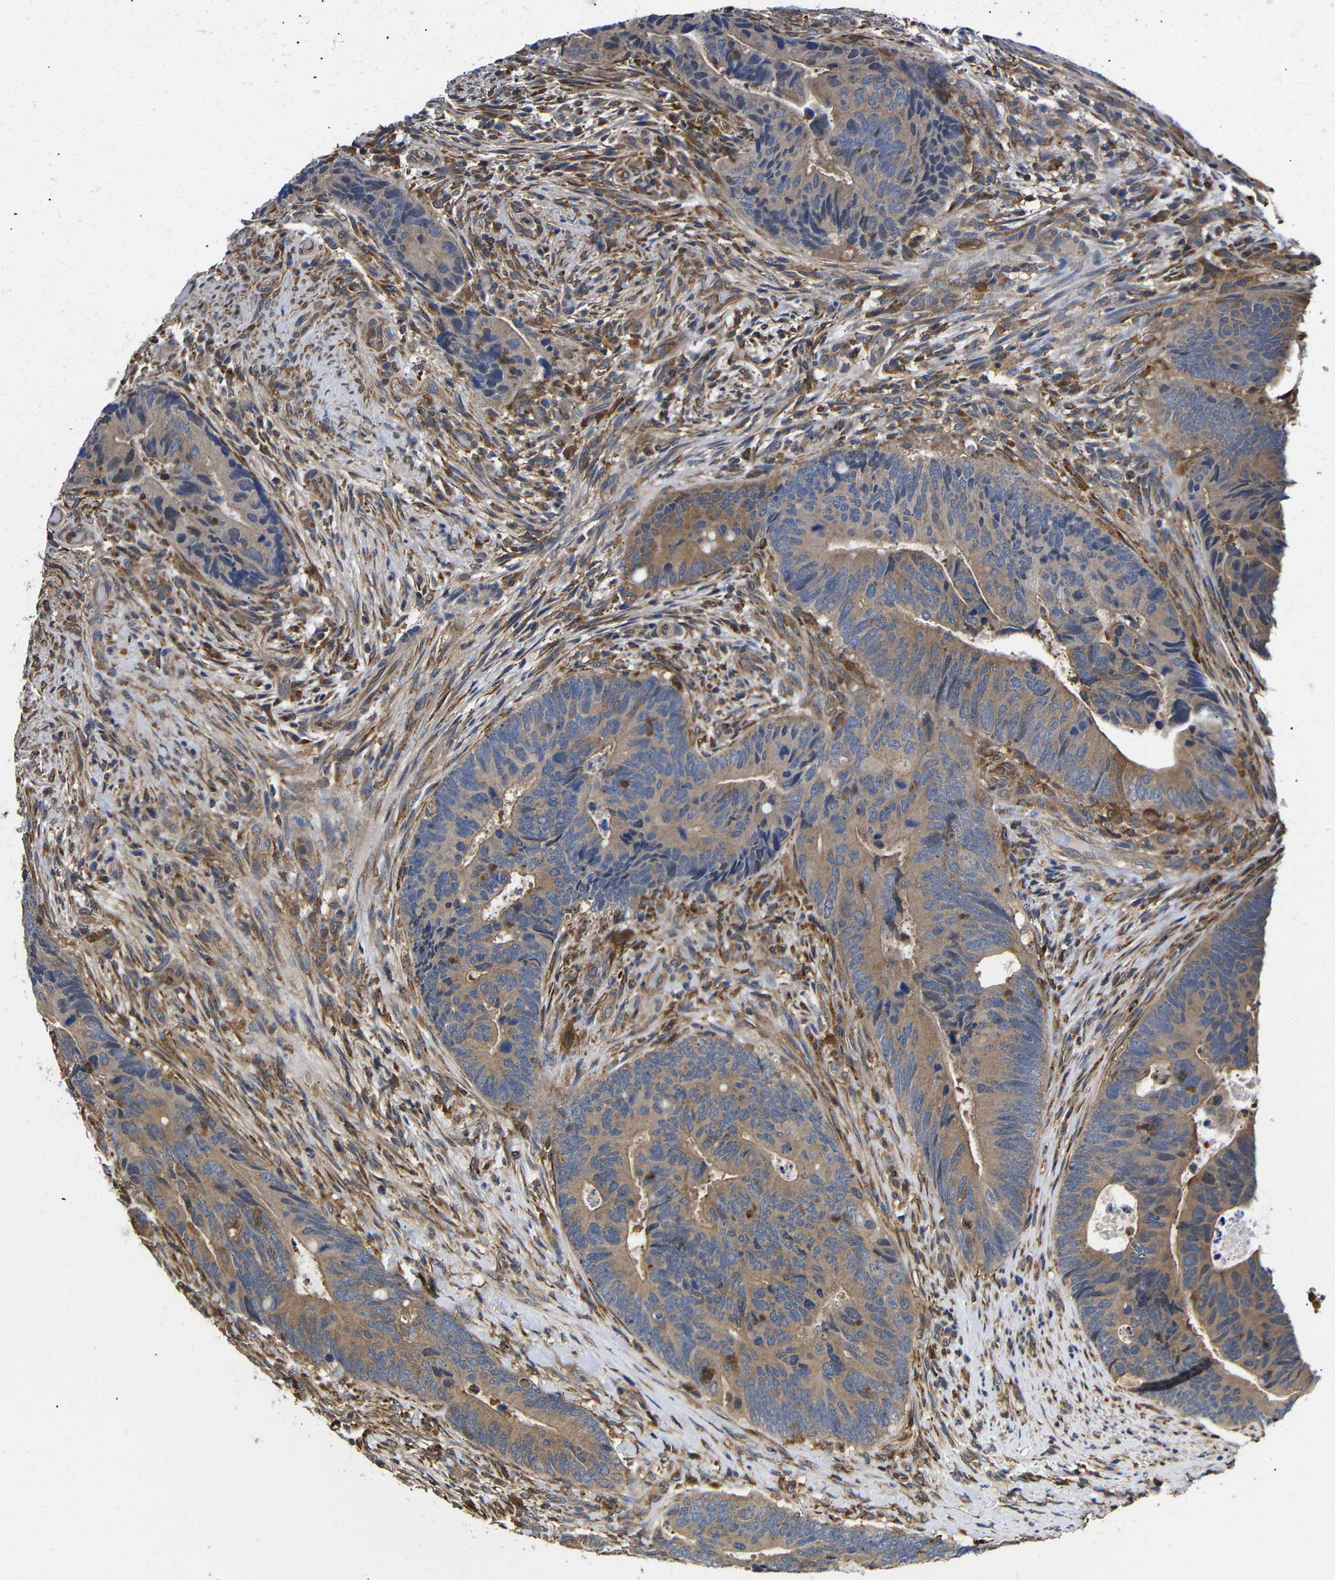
{"staining": {"intensity": "moderate", "quantity": ">75%", "location": "cytoplasmic/membranous"}, "tissue": "colorectal cancer", "cell_type": "Tumor cells", "image_type": "cancer", "snomed": [{"axis": "morphology", "description": "Normal tissue, NOS"}, {"axis": "morphology", "description": "Adenocarcinoma, NOS"}, {"axis": "topography", "description": "Colon"}], "caption": "An image showing moderate cytoplasmic/membranous staining in about >75% of tumor cells in colorectal cancer (adenocarcinoma), as visualized by brown immunohistochemical staining.", "gene": "LRRCC1", "patient": {"sex": "male", "age": 56}}